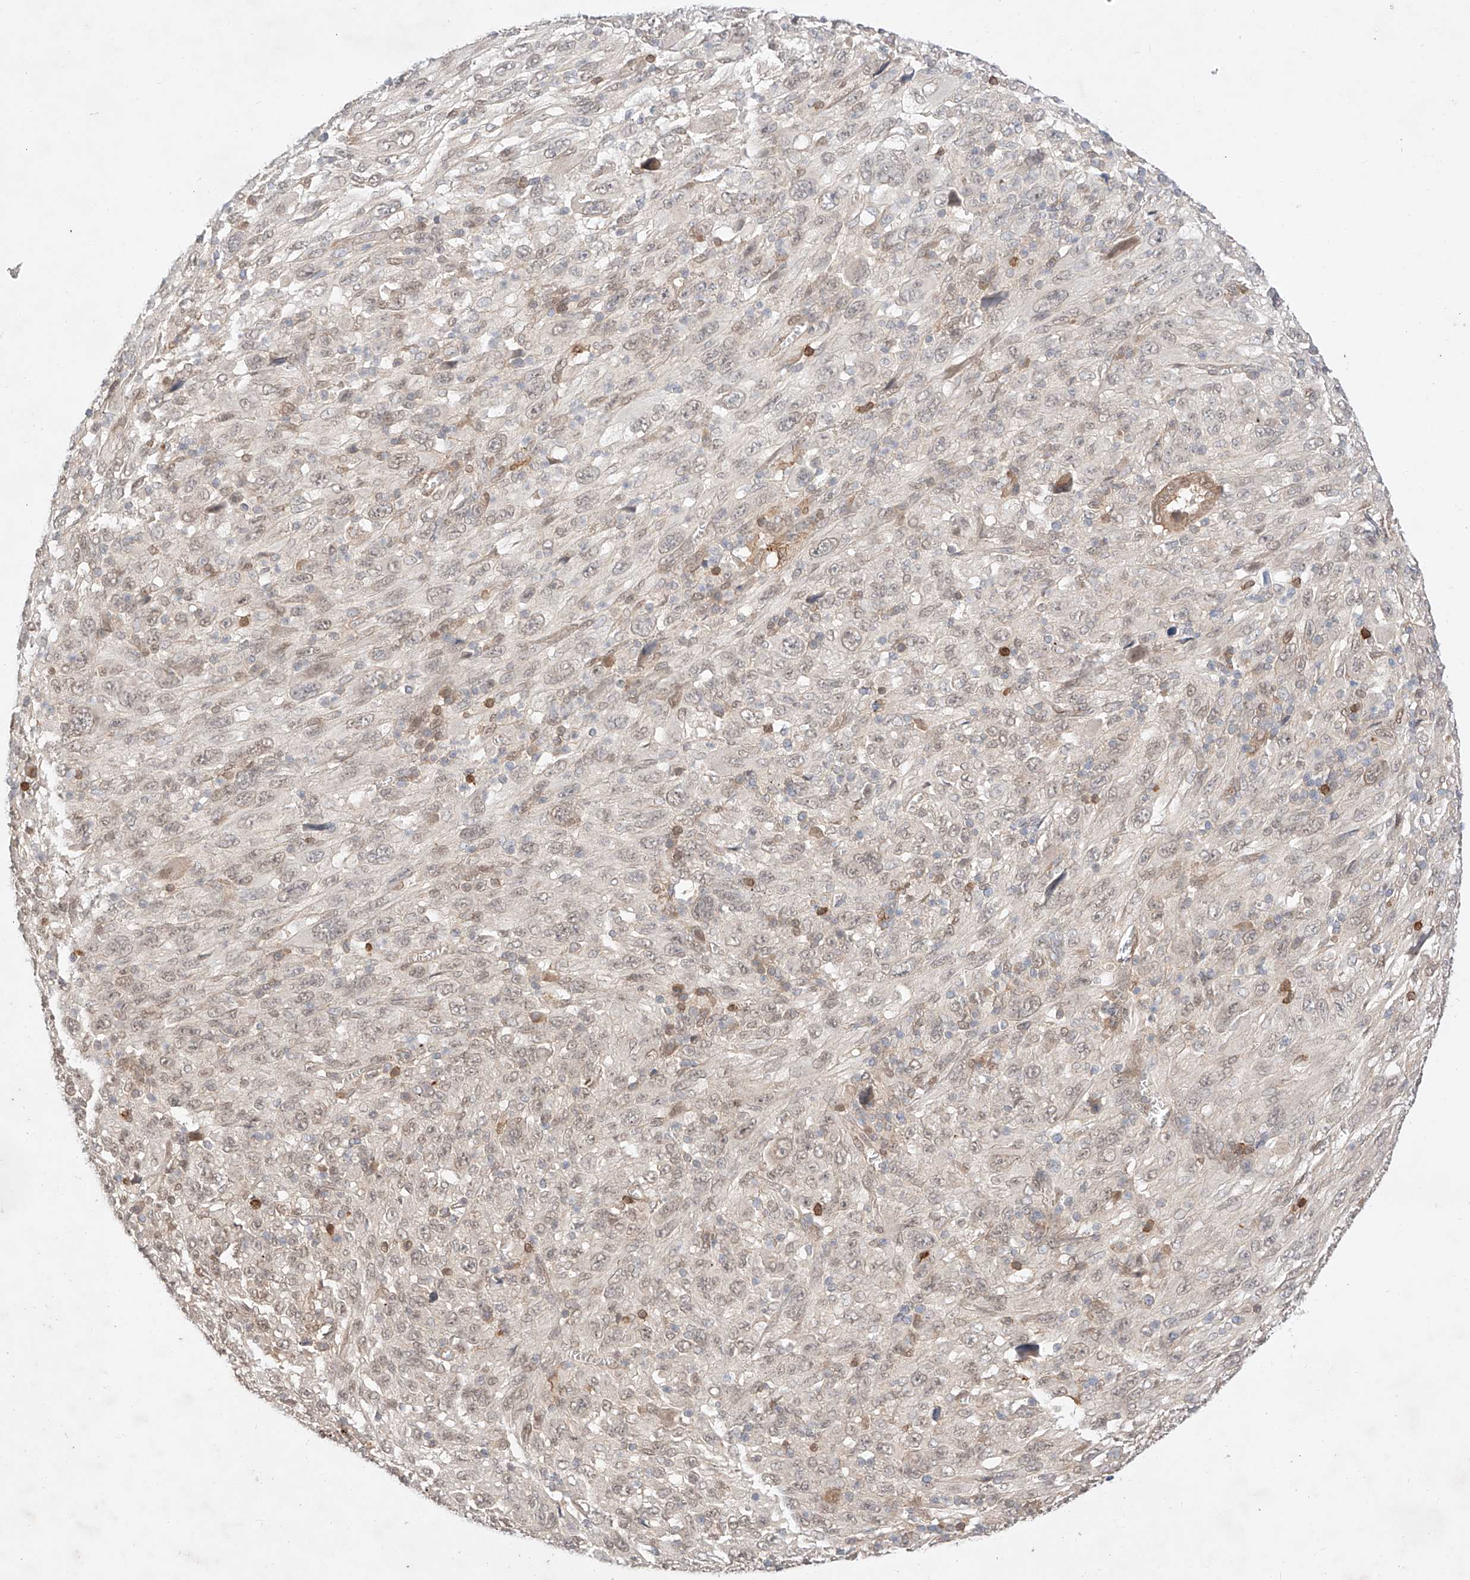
{"staining": {"intensity": "weak", "quantity": "<25%", "location": "cytoplasmic/membranous,nuclear"}, "tissue": "melanoma", "cell_type": "Tumor cells", "image_type": "cancer", "snomed": [{"axis": "morphology", "description": "Malignant melanoma, Metastatic site"}, {"axis": "topography", "description": "Skin"}], "caption": "Immunohistochemistry (IHC) photomicrograph of neoplastic tissue: human melanoma stained with DAB (3,3'-diaminobenzidine) shows no significant protein positivity in tumor cells.", "gene": "ZNF124", "patient": {"sex": "female", "age": 56}}